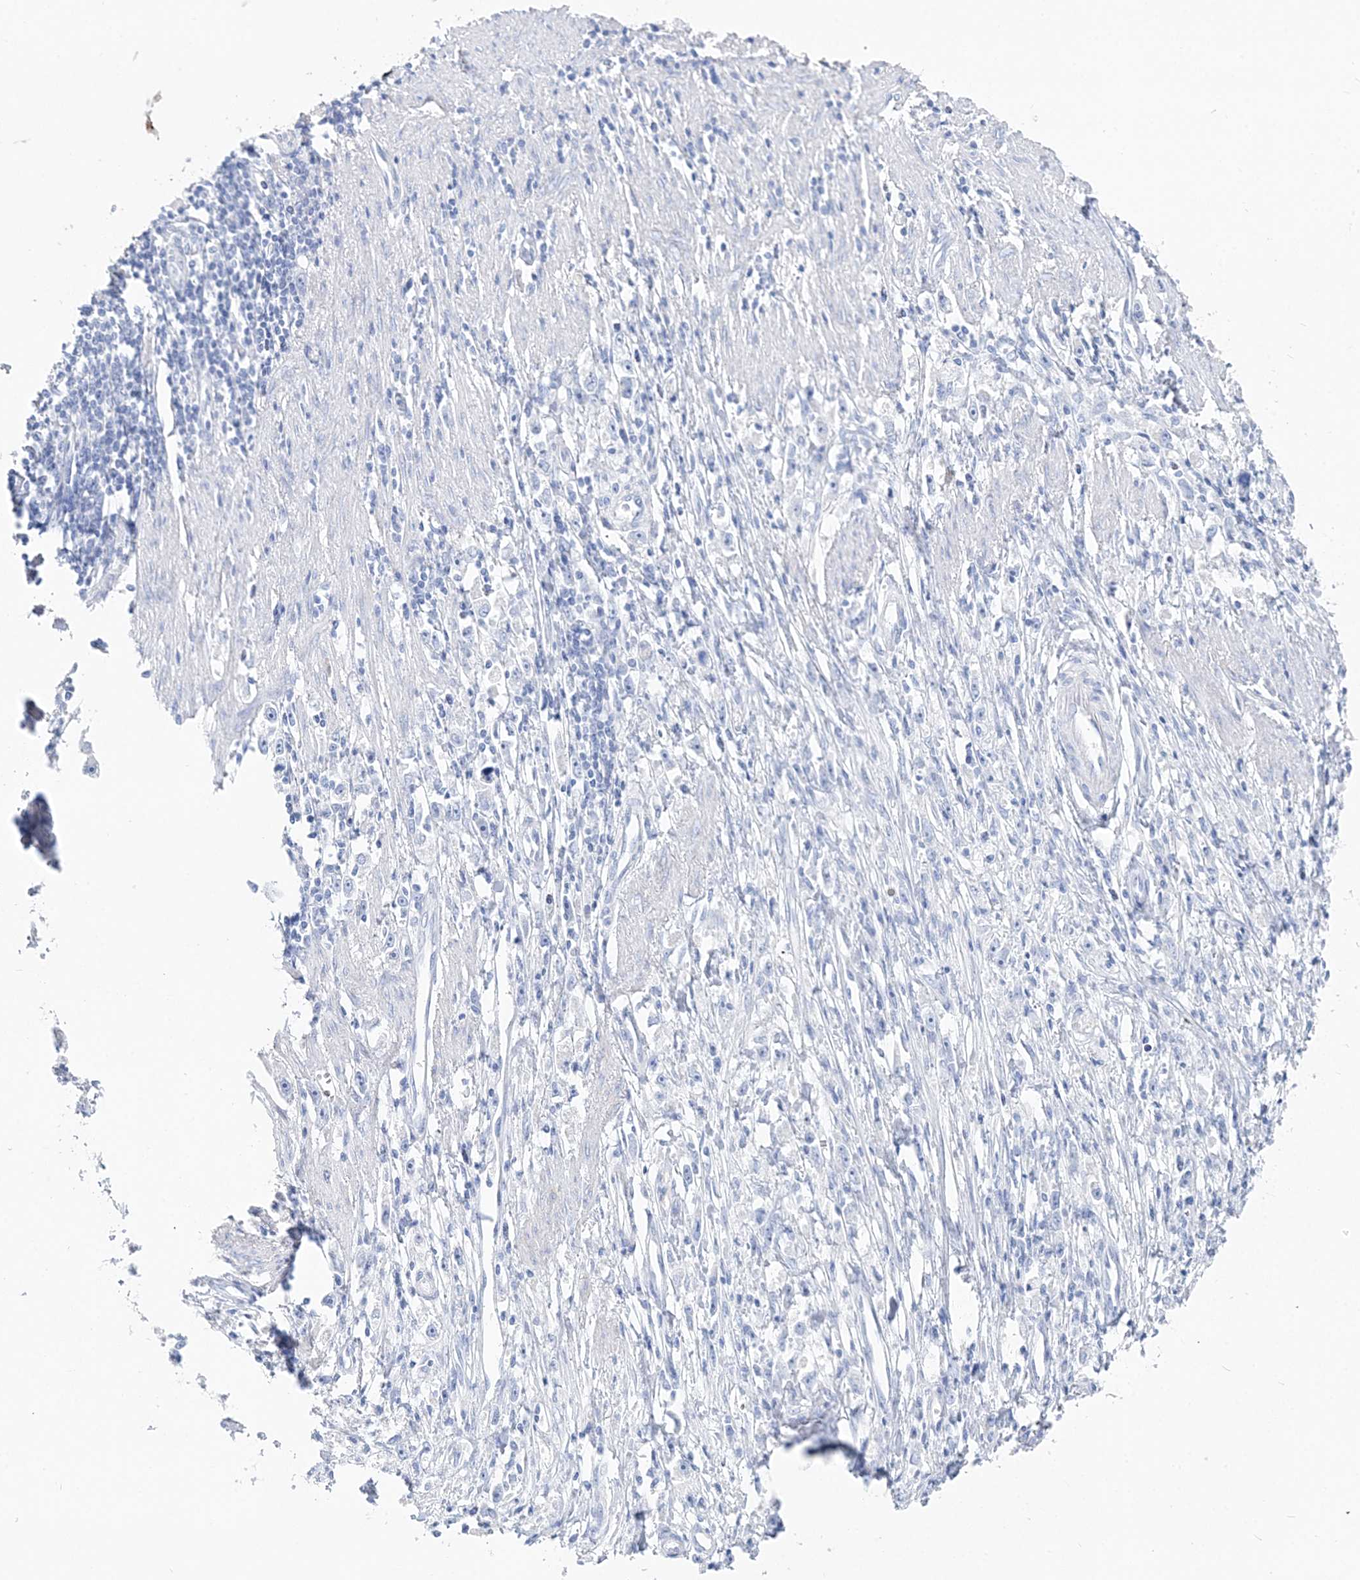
{"staining": {"intensity": "negative", "quantity": "none", "location": "none"}, "tissue": "stomach cancer", "cell_type": "Tumor cells", "image_type": "cancer", "snomed": [{"axis": "morphology", "description": "Adenocarcinoma, NOS"}, {"axis": "topography", "description": "Stomach"}], "caption": "This histopathology image is of stomach cancer stained with IHC to label a protein in brown with the nuclei are counter-stained blue. There is no positivity in tumor cells.", "gene": "TSPYL6", "patient": {"sex": "female", "age": 59}}